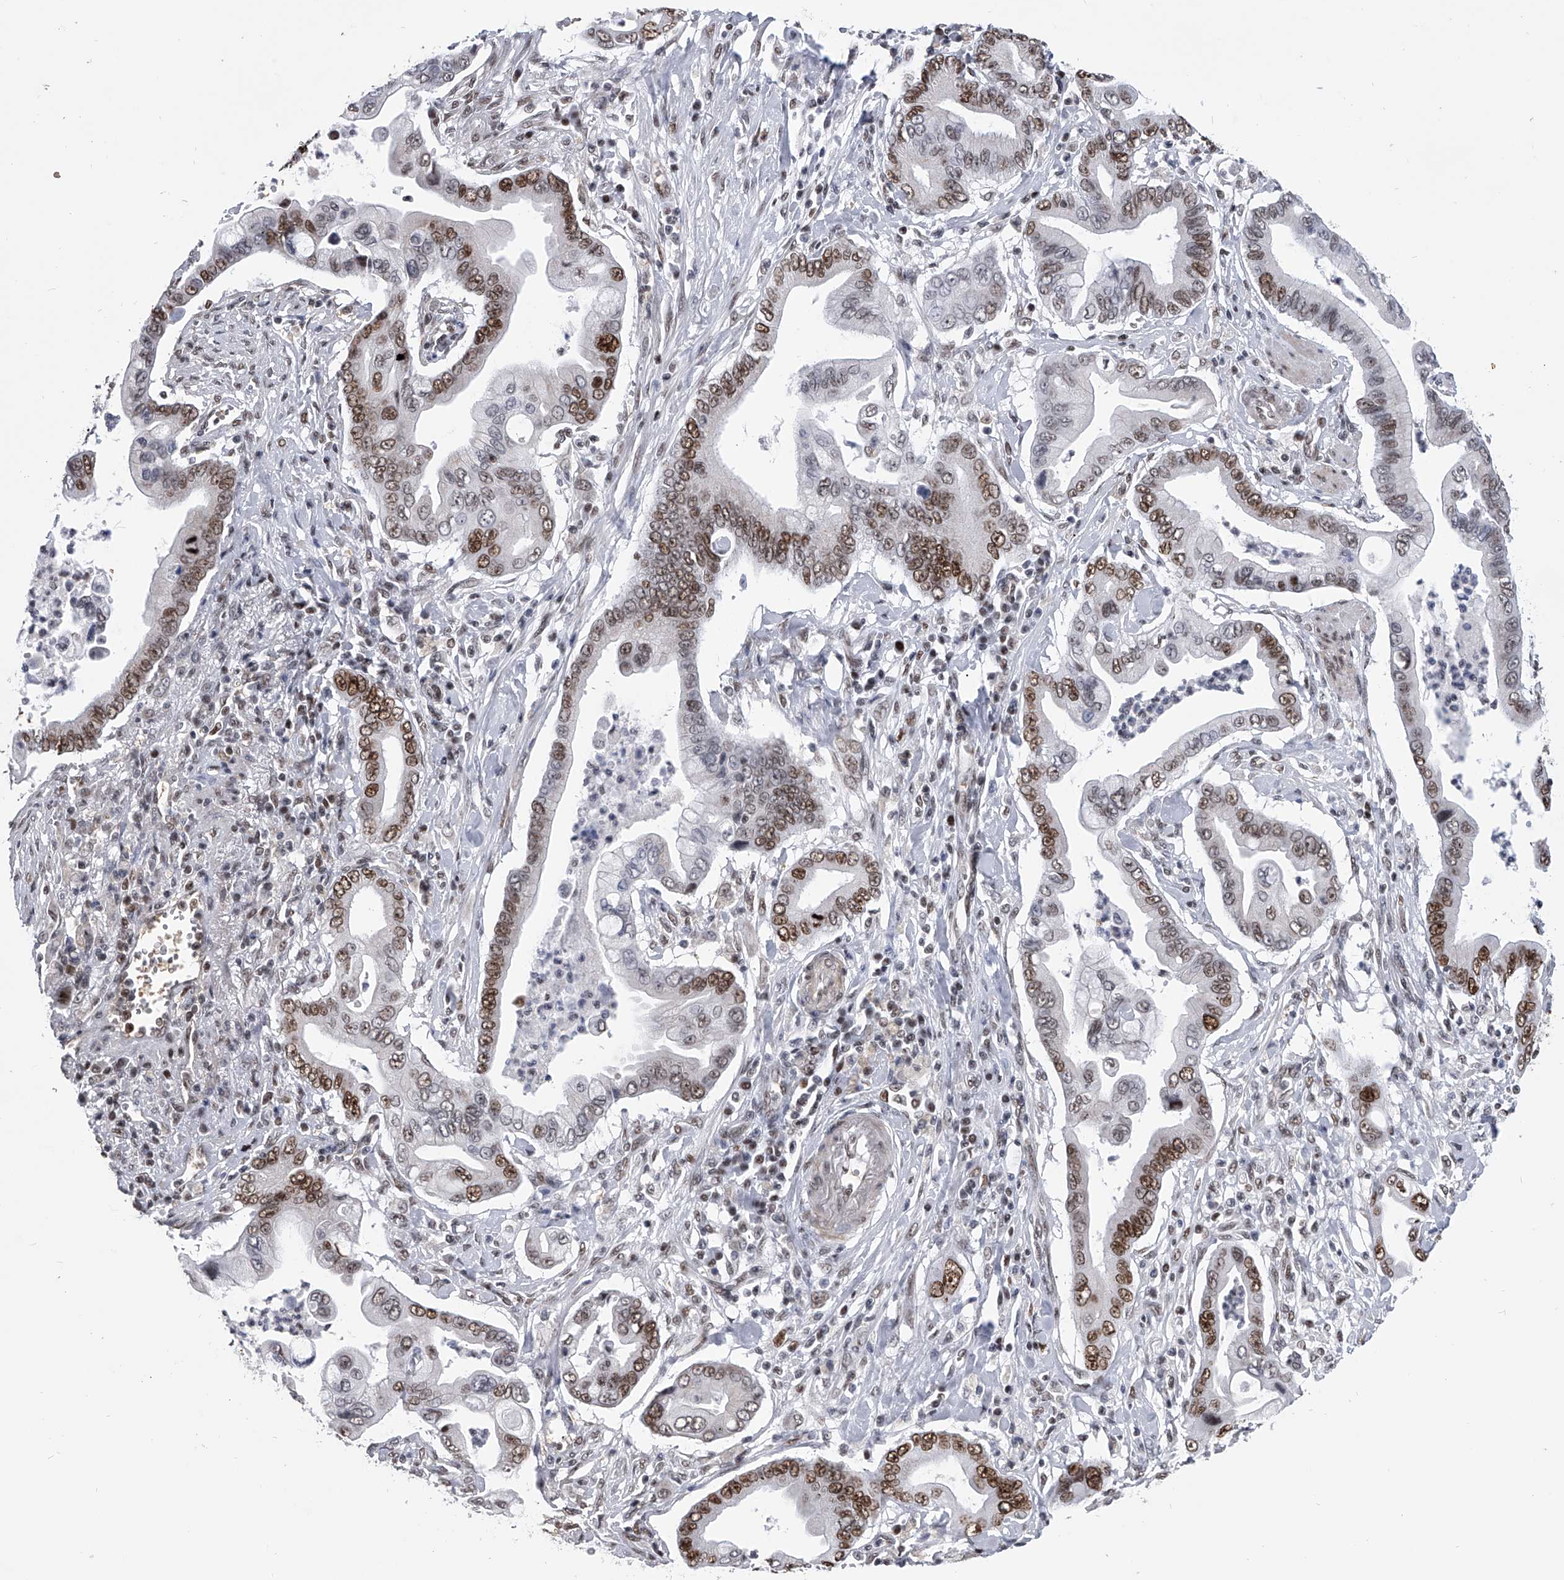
{"staining": {"intensity": "strong", "quantity": ">75%", "location": "nuclear"}, "tissue": "pancreatic cancer", "cell_type": "Tumor cells", "image_type": "cancer", "snomed": [{"axis": "morphology", "description": "Adenocarcinoma, NOS"}, {"axis": "topography", "description": "Pancreas"}], "caption": "A micrograph showing strong nuclear staining in about >75% of tumor cells in pancreatic cancer (adenocarcinoma), as visualized by brown immunohistochemical staining.", "gene": "SIM2", "patient": {"sex": "male", "age": 78}}